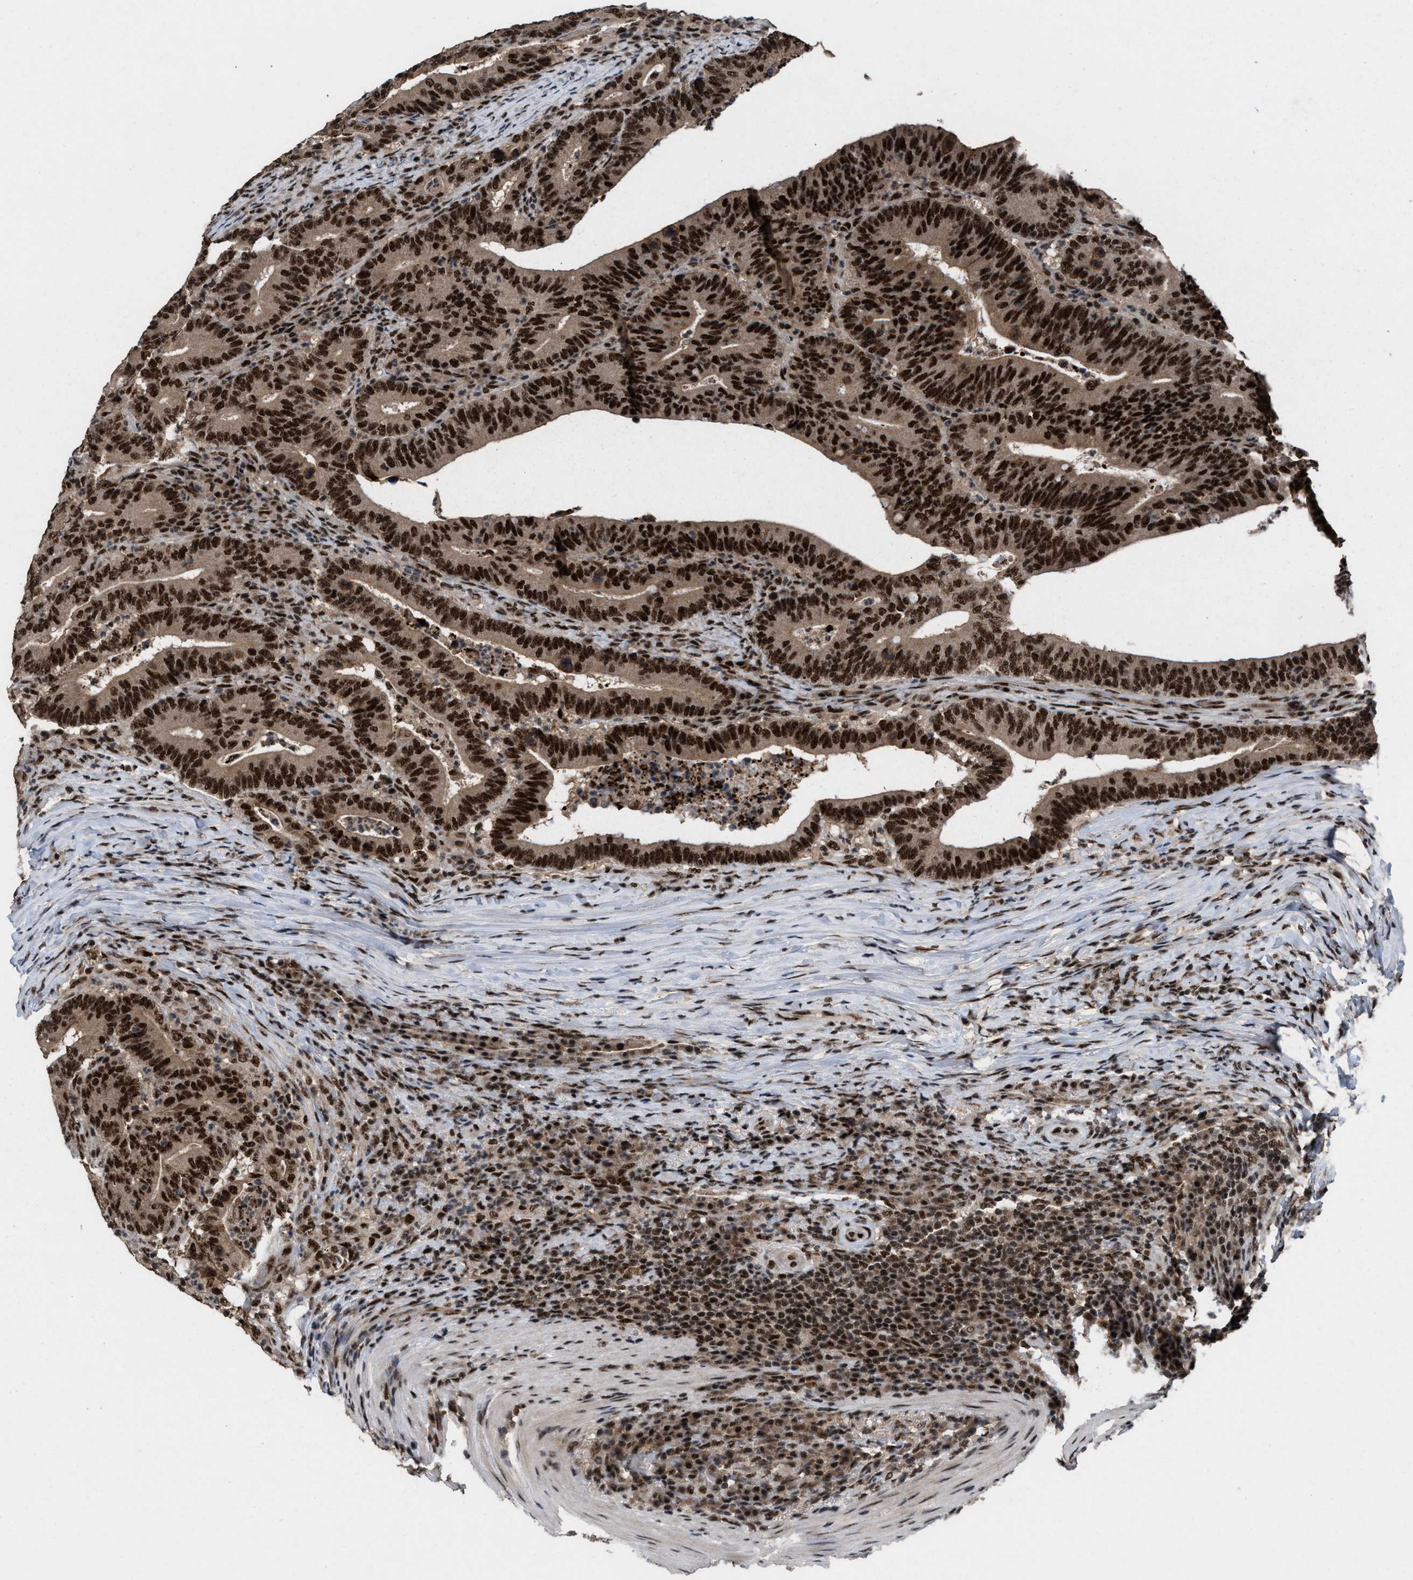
{"staining": {"intensity": "strong", "quantity": ">75%", "location": "cytoplasmic/membranous,nuclear"}, "tissue": "colorectal cancer", "cell_type": "Tumor cells", "image_type": "cancer", "snomed": [{"axis": "morphology", "description": "Adenocarcinoma, NOS"}, {"axis": "topography", "description": "Colon"}], "caption": "This micrograph displays colorectal cancer stained with immunohistochemistry to label a protein in brown. The cytoplasmic/membranous and nuclear of tumor cells show strong positivity for the protein. Nuclei are counter-stained blue.", "gene": "PRPF4", "patient": {"sex": "female", "age": 66}}